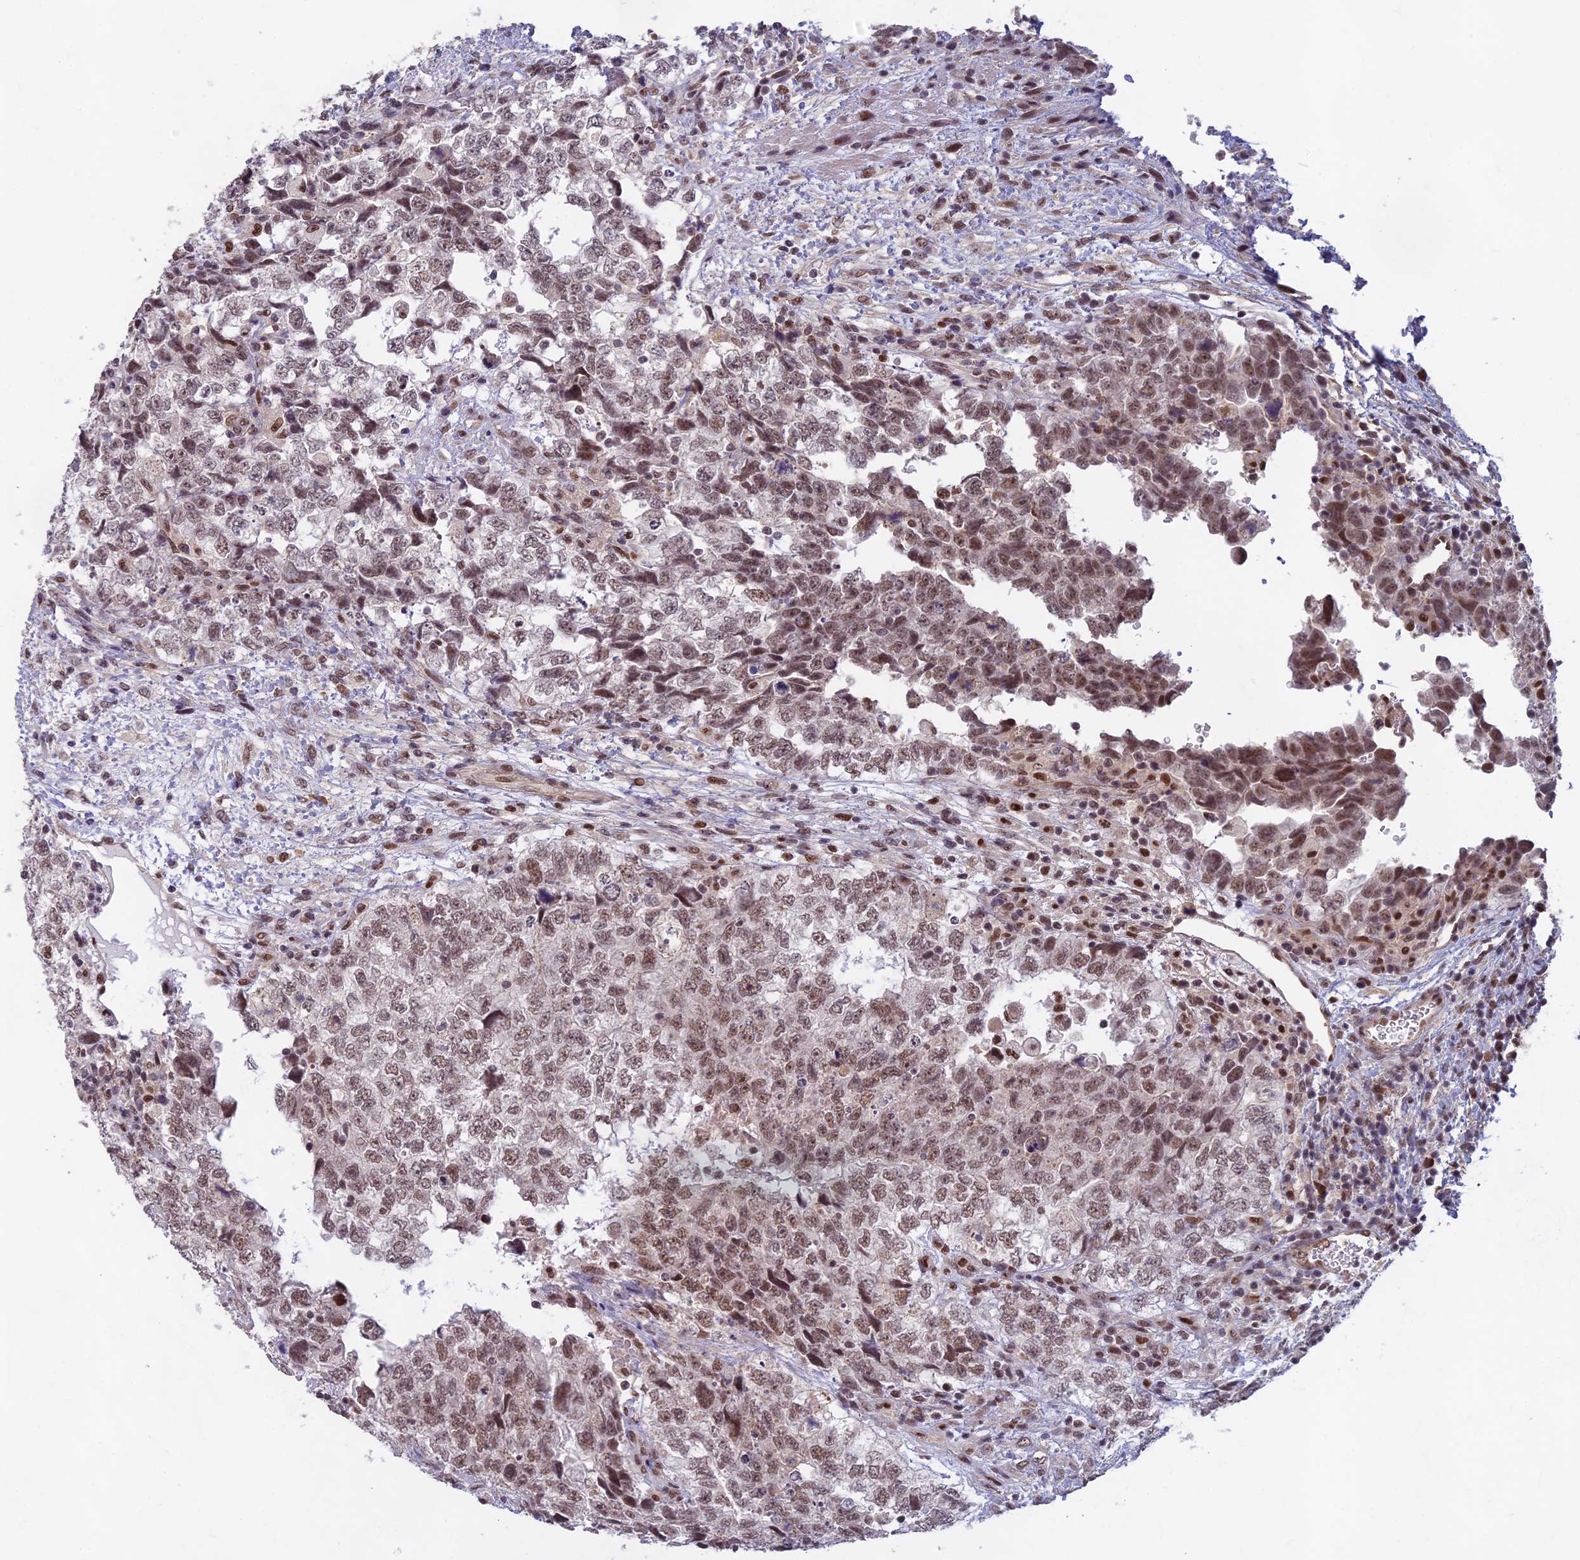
{"staining": {"intensity": "moderate", "quantity": ">75%", "location": "nuclear"}, "tissue": "testis cancer", "cell_type": "Tumor cells", "image_type": "cancer", "snomed": [{"axis": "morphology", "description": "Carcinoma, Embryonal, NOS"}, {"axis": "topography", "description": "Testis"}], "caption": "Embryonal carcinoma (testis) stained with DAB (3,3'-diaminobenzidine) IHC shows medium levels of moderate nuclear expression in about >75% of tumor cells.", "gene": "MORF4L1", "patient": {"sex": "male", "age": 37}}